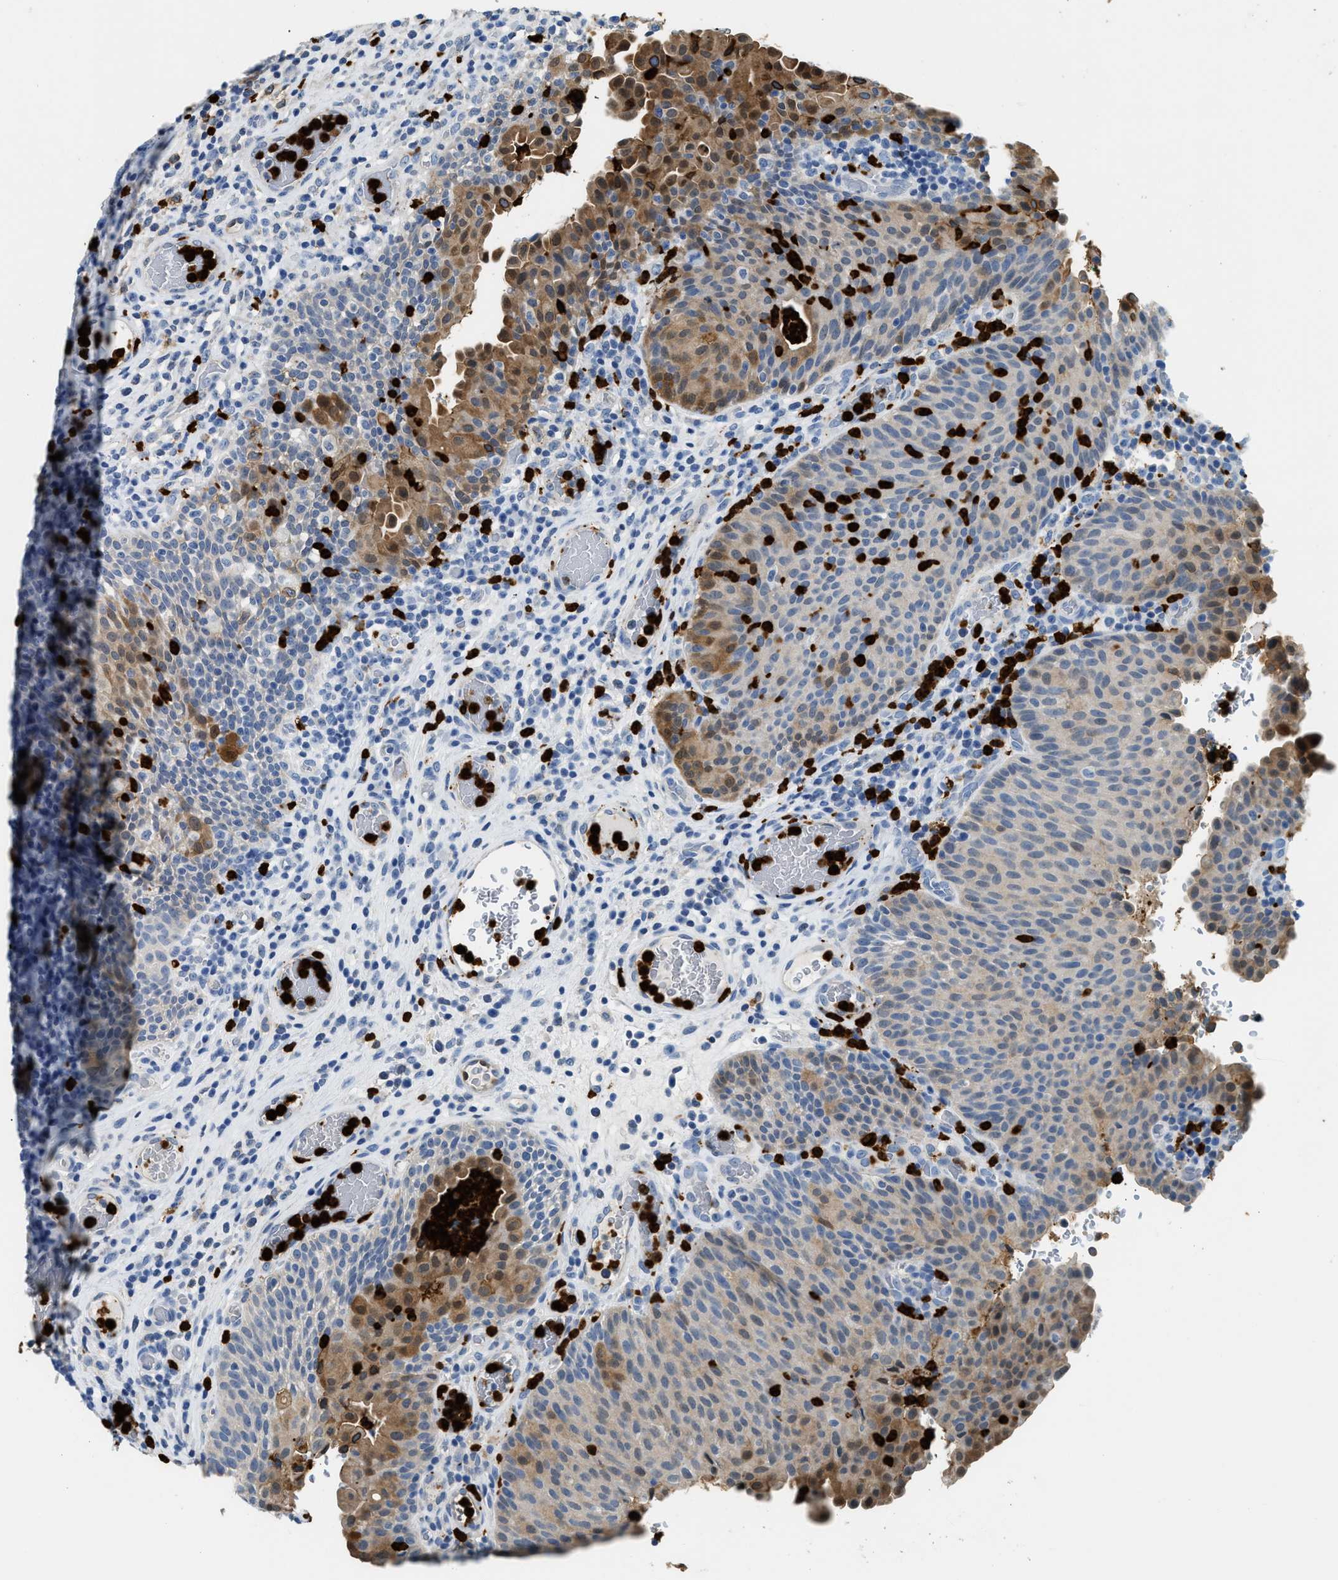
{"staining": {"intensity": "moderate", "quantity": "25%-75%", "location": "cytoplasmic/membranous"}, "tissue": "urothelial cancer", "cell_type": "Tumor cells", "image_type": "cancer", "snomed": [{"axis": "morphology", "description": "Urothelial carcinoma, Low grade"}, {"axis": "topography", "description": "Urinary bladder"}], "caption": "Urothelial cancer was stained to show a protein in brown. There is medium levels of moderate cytoplasmic/membranous expression in about 25%-75% of tumor cells.", "gene": "ANXA3", "patient": {"sex": "female", "age": 75}}